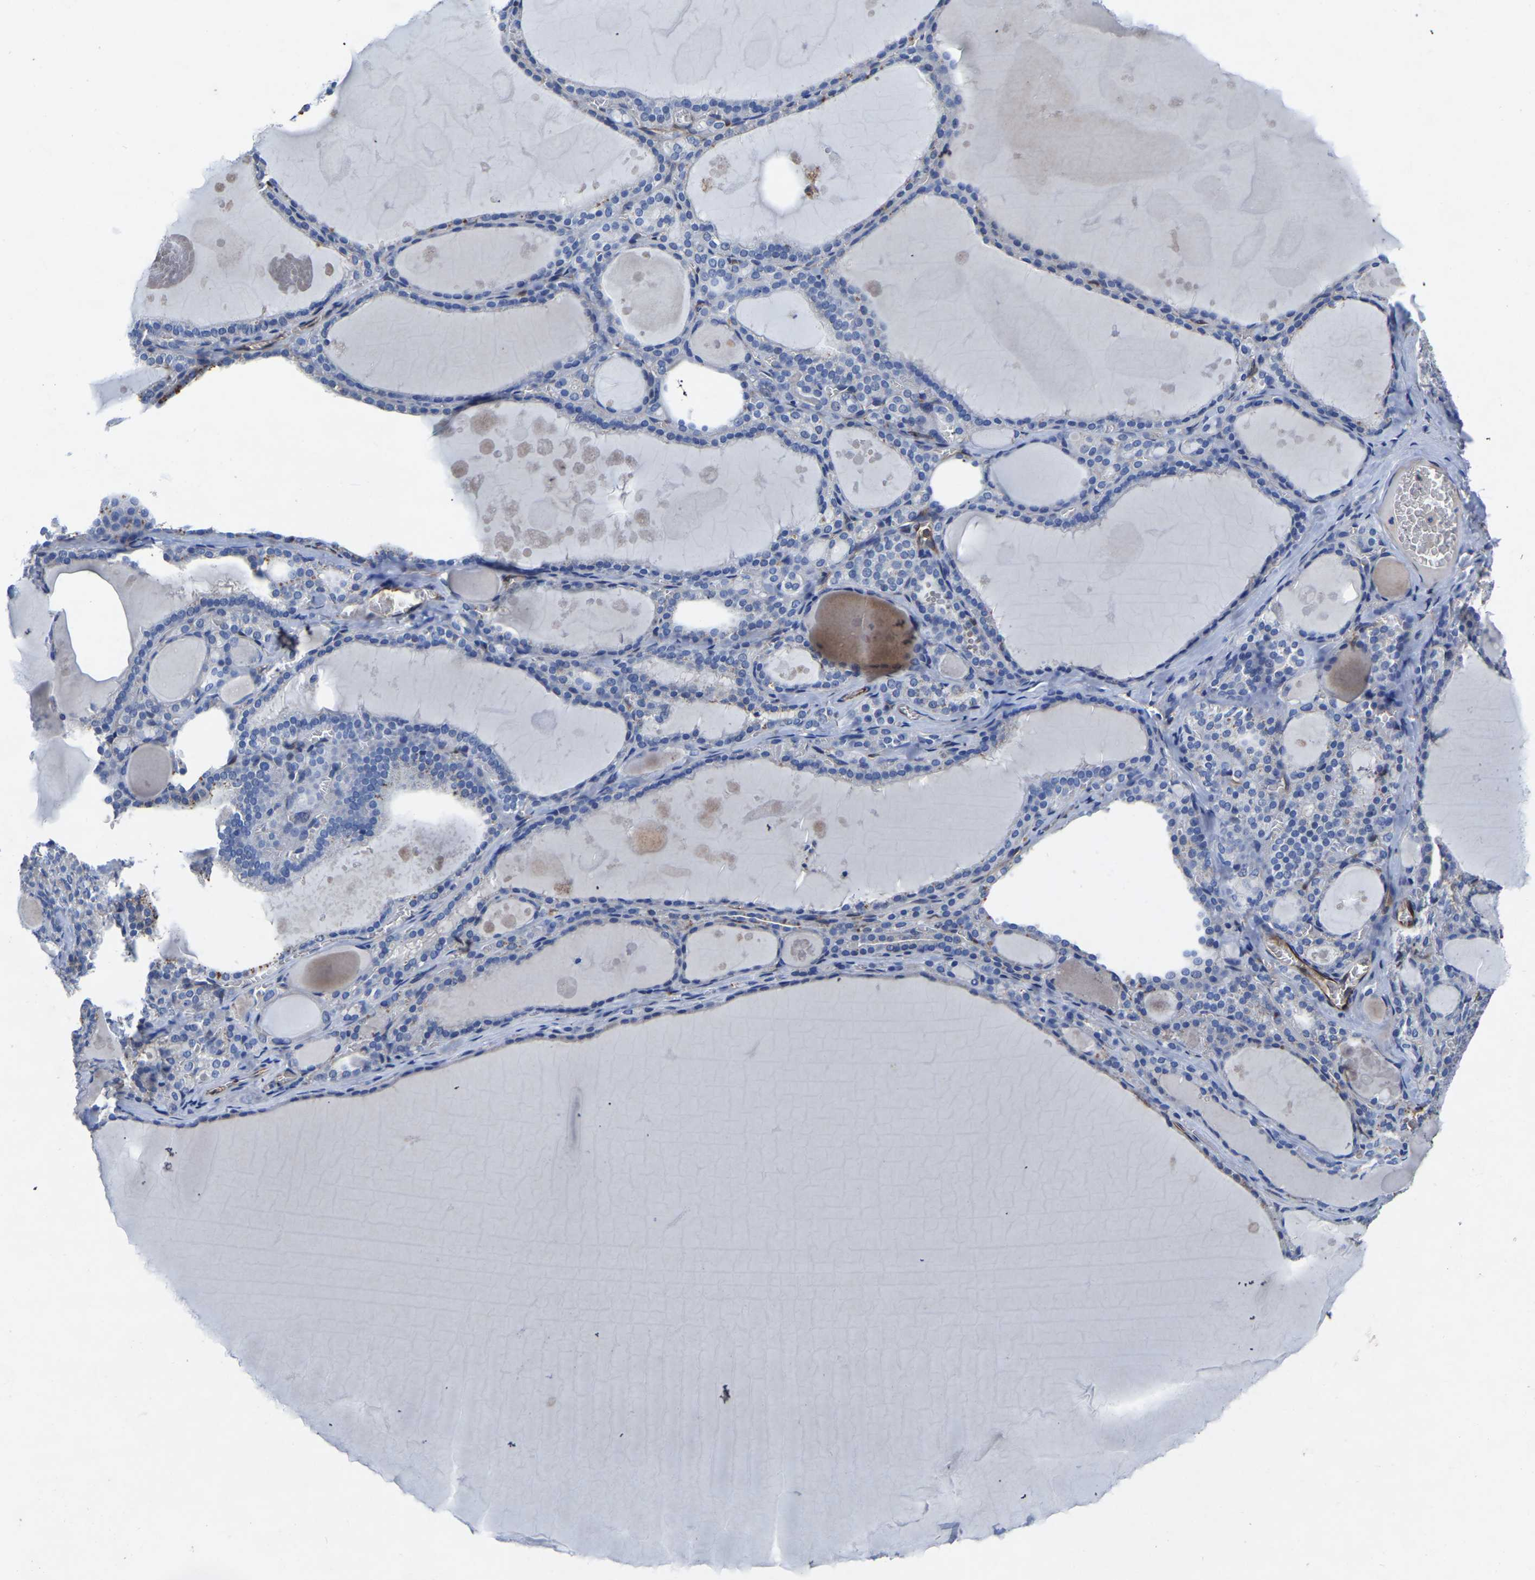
{"staining": {"intensity": "negative", "quantity": "none", "location": "none"}, "tissue": "thyroid gland", "cell_type": "Glandular cells", "image_type": "normal", "snomed": [{"axis": "morphology", "description": "Normal tissue, NOS"}, {"axis": "topography", "description": "Thyroid gland"}], "caption": "The histopathology image exhibits no significant staining in glandular cells of thyroid gland. (Stains: DAB IHC with hematoxylin counter stain, Microscopy: brightfield microscopy at high magnification).", "gene": "ATG2B", "patient": {"sex": "male", "age": 56}}